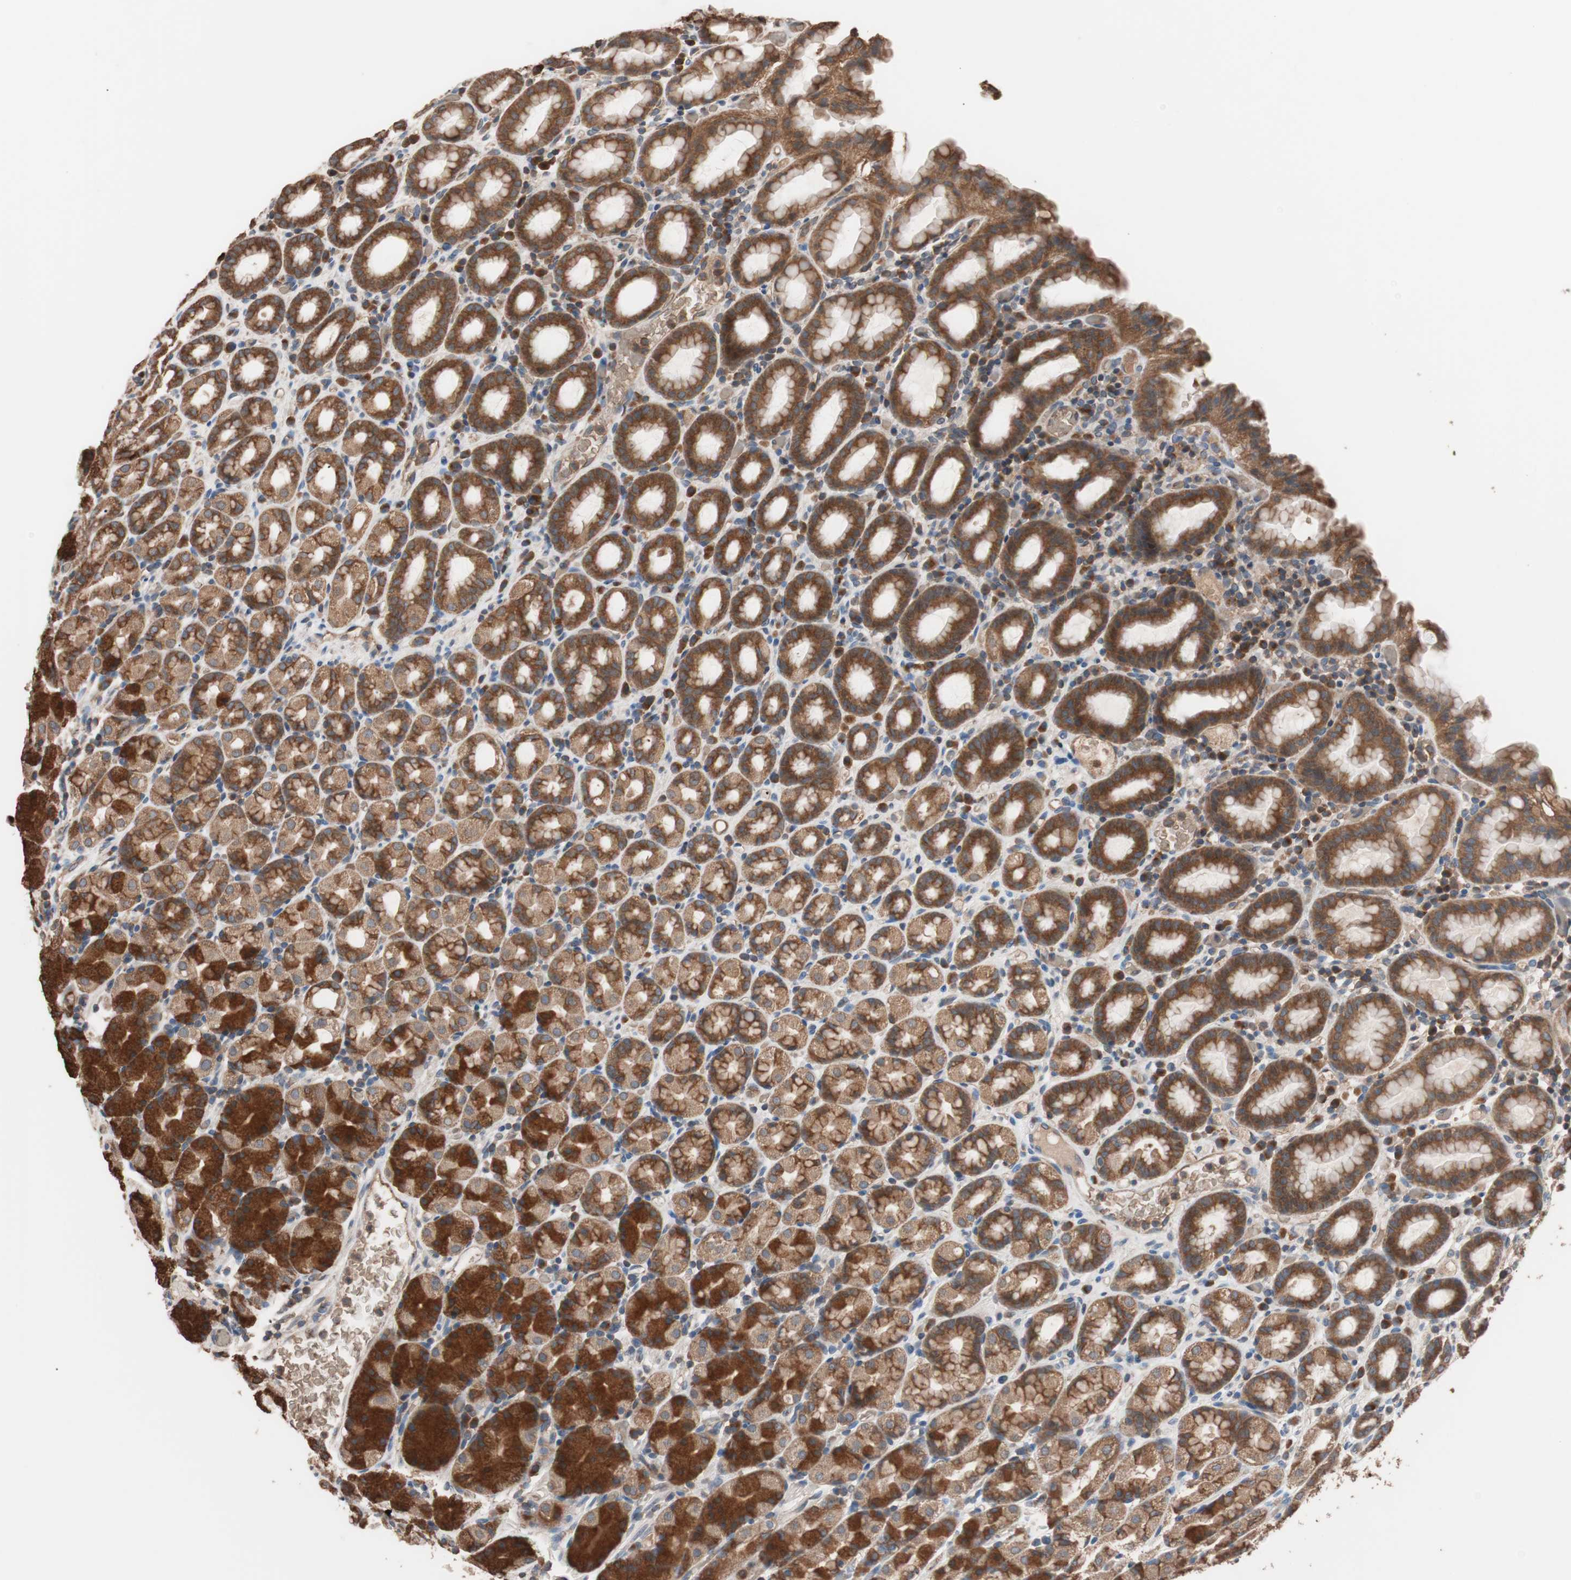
{"staining": {"intensity": "strong", "quantity": ">75%", "location": "cytoplasmic/membranous"}, "tissue": "stomach", "cell_type": "Glandular cells", "image_type": "normal", "snomed": [{"axis": "morphology", "description": "Normal tissue, NOS"}, {"axis": "topography", "description": "Stomach, upper"}], "caption": "Immunohistochemistry (IHC) photomicrograph of normal stomach: stomach stained using immunohistochemistry (IHC) reveals high levels of strong protein expression localized specifically in the cytoplasmic/membranous of glandular cells, appearing as a cytoplasmic/membranous brown color.", "gene": "GLYCTK", "patient": {"sex": "male", "age": 68}}